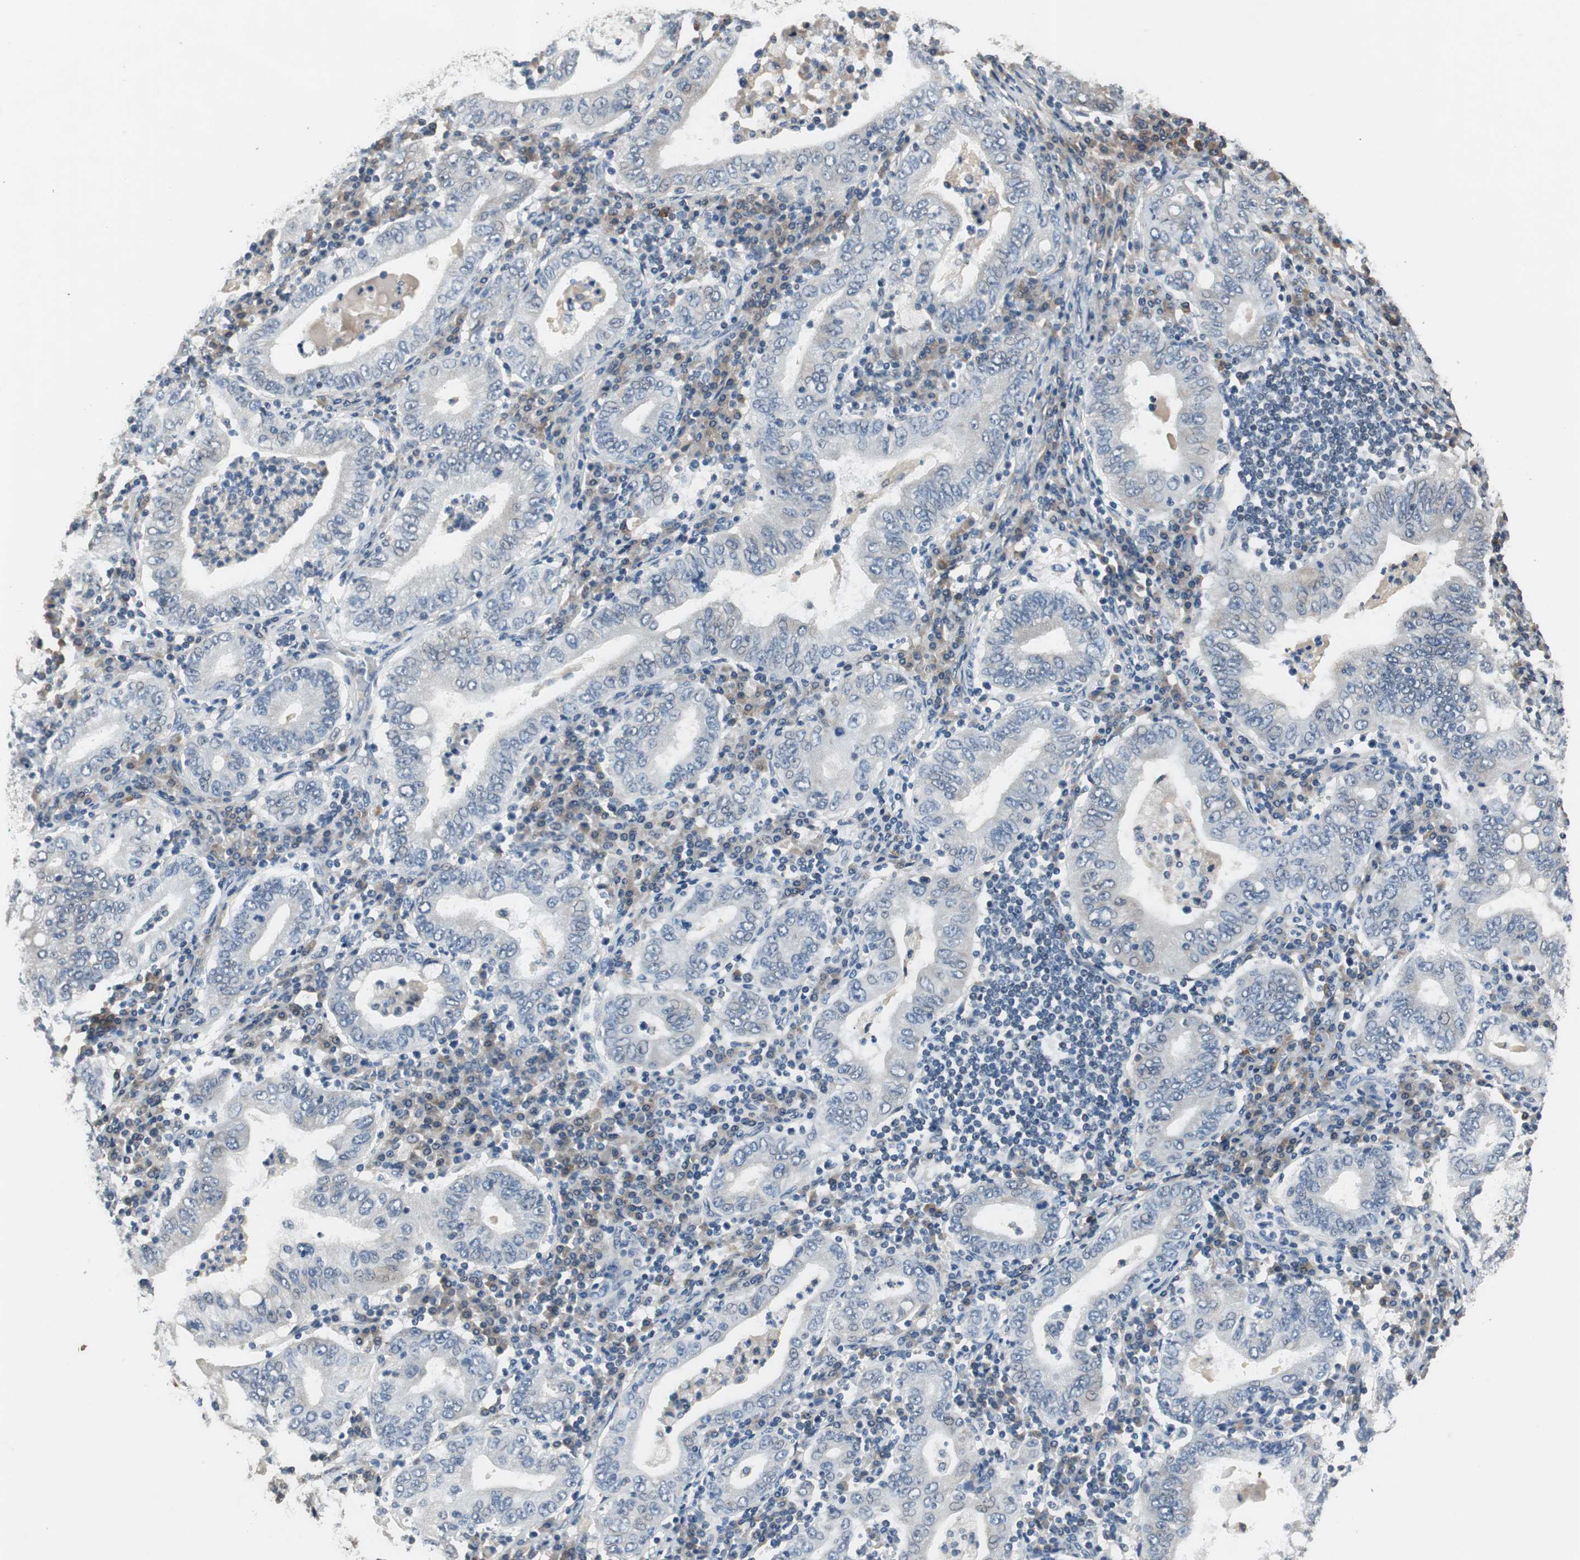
{"staining": {"intensity": "negative", "quantity": "none", "location": "none"}, "tissue": "stomach cancer", "cell_type": "Tumor cells", "image_type": "cancer", "snomed": [{"axis": "morphology", "description": "Normal tissue, NOS"}, {"axis": "morphology", "description": "Adenocarcinoma, NOS"}, {"axis": "topography", "description": "Esophagus"}, {"axis": "topography", "description": "Stomach, upper"}, {"axis": "topography", "description": "Peripheral nerve tissue"}], "caption": "DAB (3,3'-diaminobenzidine) immunohistochemical staining of stomach cancer reveals no significant expression in tumor cells.", "gene": "PI4KB", "patient": {"sex": "male", "age": 62}}